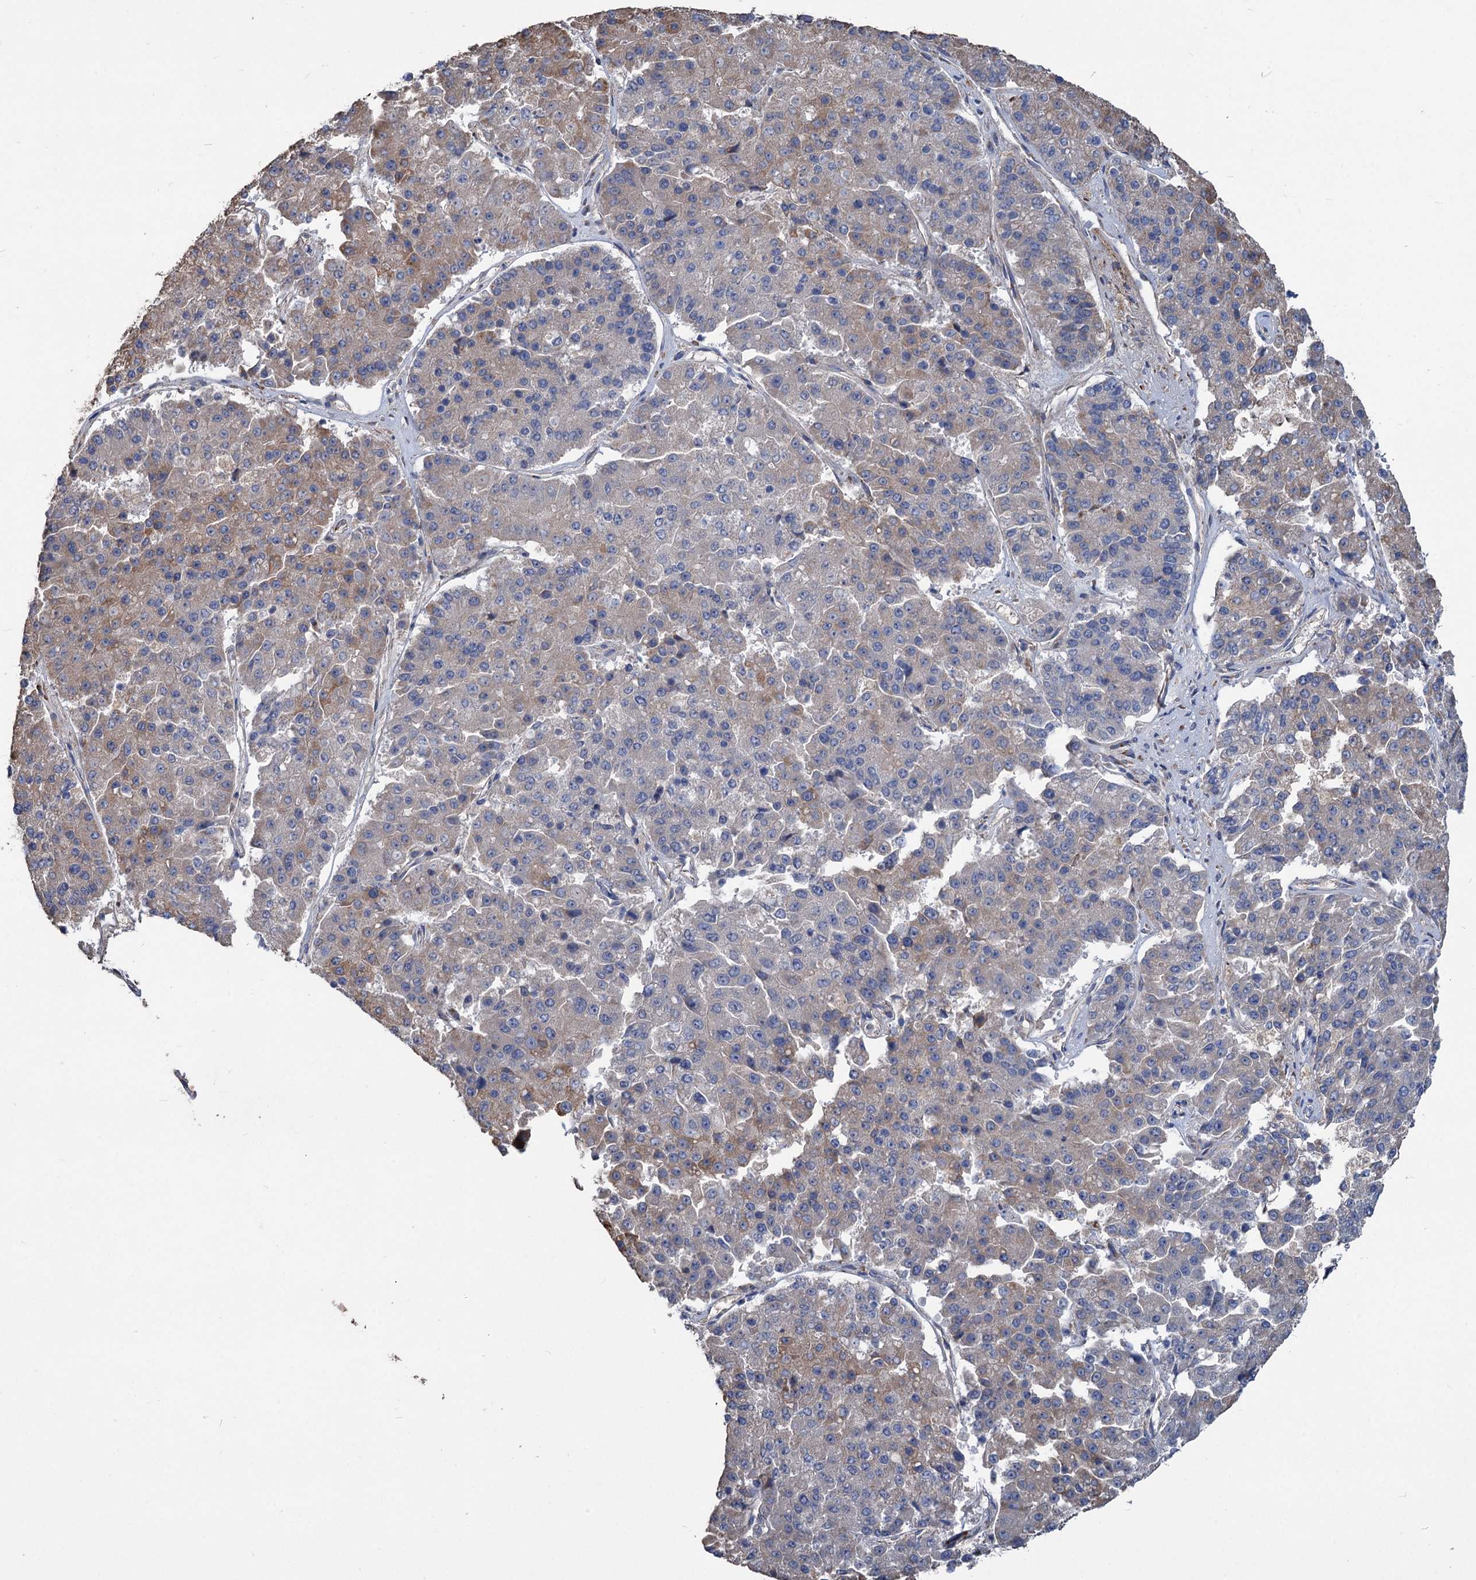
{"staining": {"intensity": "weak", "quantity": "<25%", "location": "cytoplasmic/membranous"}, "tissue": "pancreatic cancer", "cell_type": "Tumor cells", "image_type": "cancer", "snomed": [{"axis": "morphology", "description": "Adenocarcinoma, NOS"}, {"axis": "topography", "description": "Pancreas"}], "caption": "Immunohistochemical staining of pancreatic cancer exhibits no significant expression in tumor cells. The staining was performed using DAB to visualize the protein expression in brown, while the nuclei were stained in blue with hematoxylin (Magnification: 20x).", "gene": "URAD", "patient": {"sex": "male", "age": 50}}